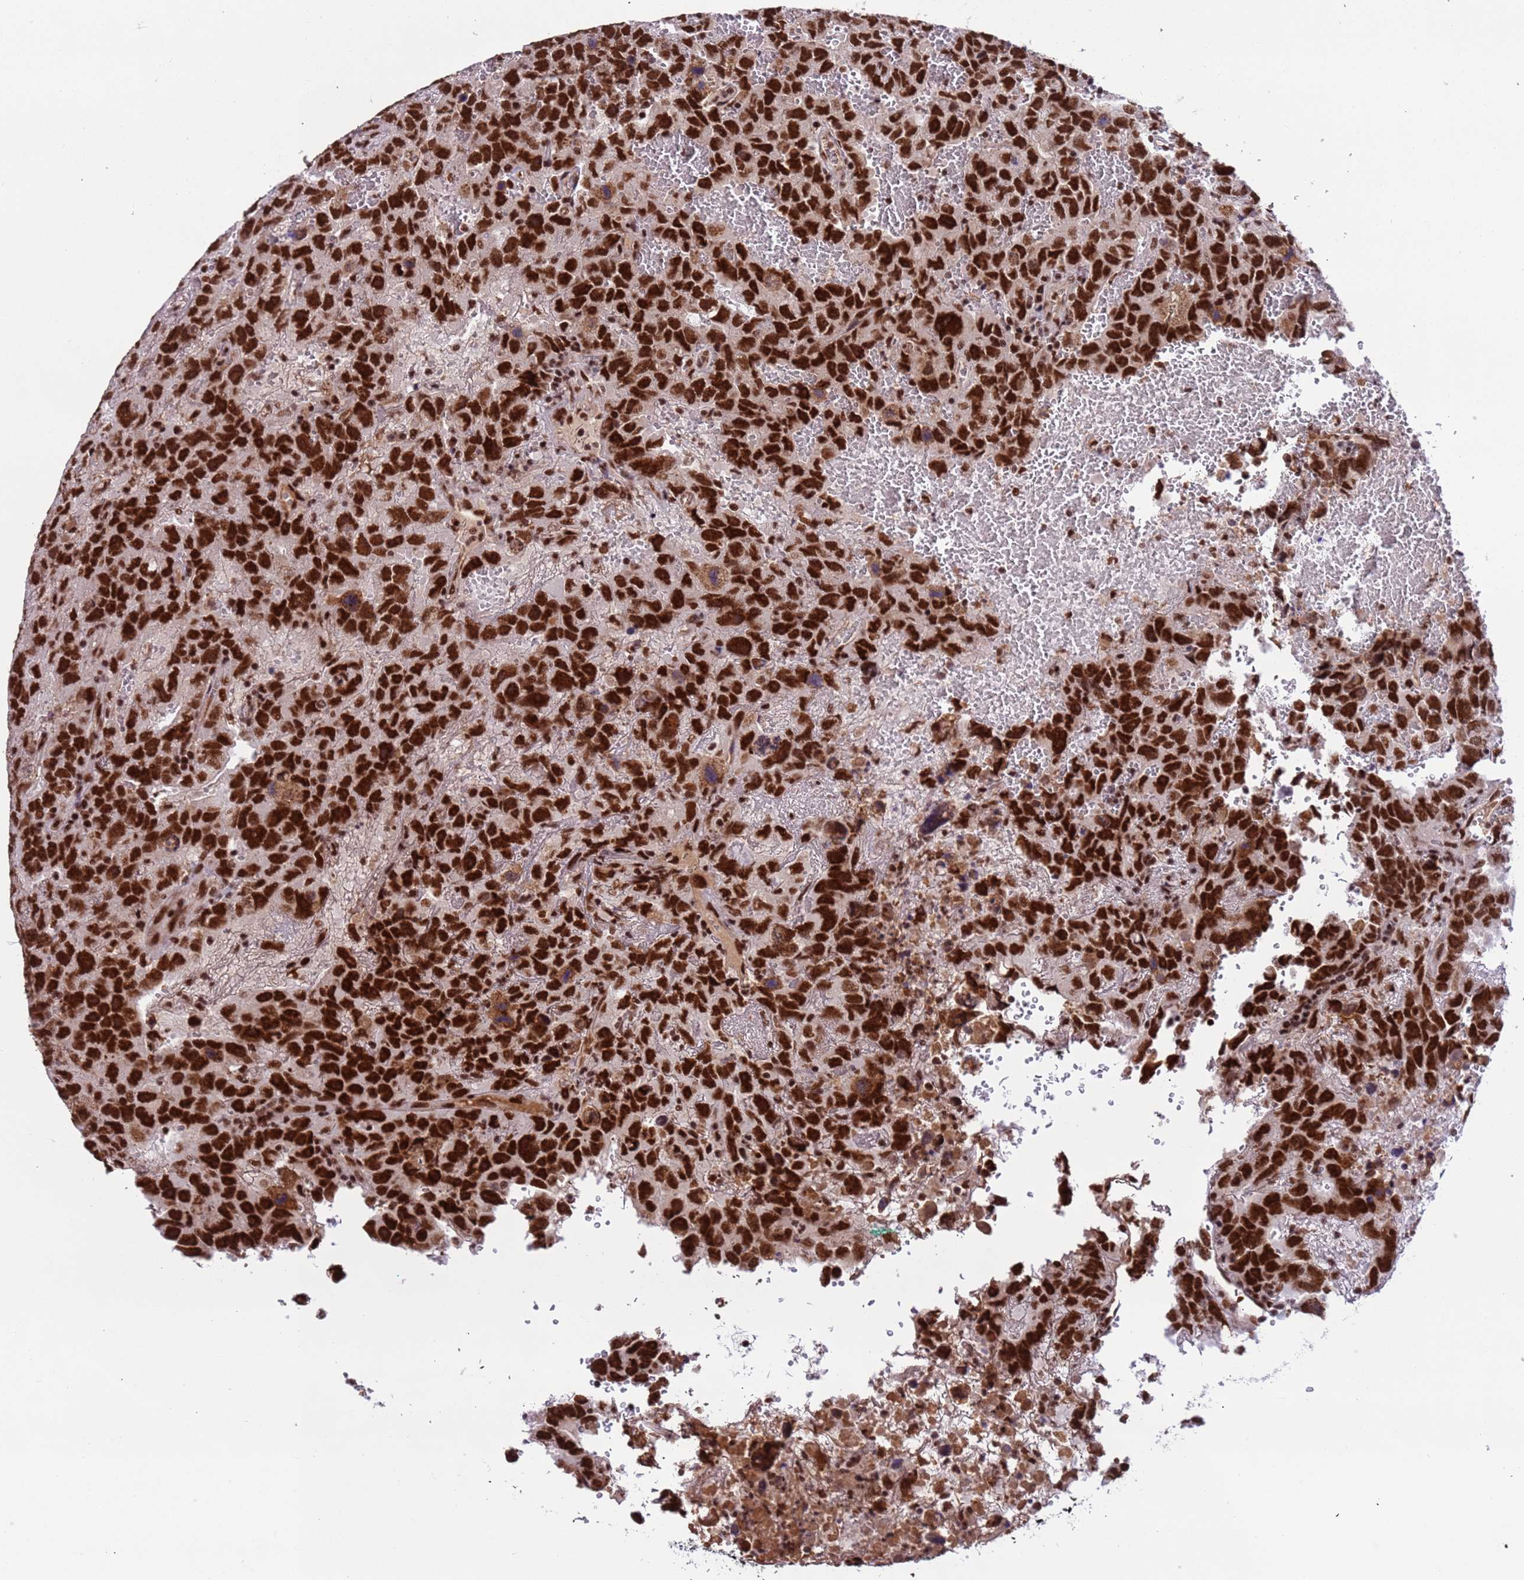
{"staining": {"intensity": "strong", "quantity": ">75%", "location": "nuclear"}, "tissue": "testis cancer", "cell_type": "Tumor cells", "image_type": "cancer", "snomed": [{"axis": "morphology", "description": "Carcinoma, Embryonal, NOS"}, {"axis": "topography", "description": "Testis"}], "caption": "Immunohistochemistry (IHC) photomicrograph of testis cancer (embryonal carcinoma) stained for a protein (brown), which reveals high levels of strong nuclear positivity in approximately >75% of tumor cells.", "gene": "SRRT", "patient": {"sex": "male", "age": 45}}